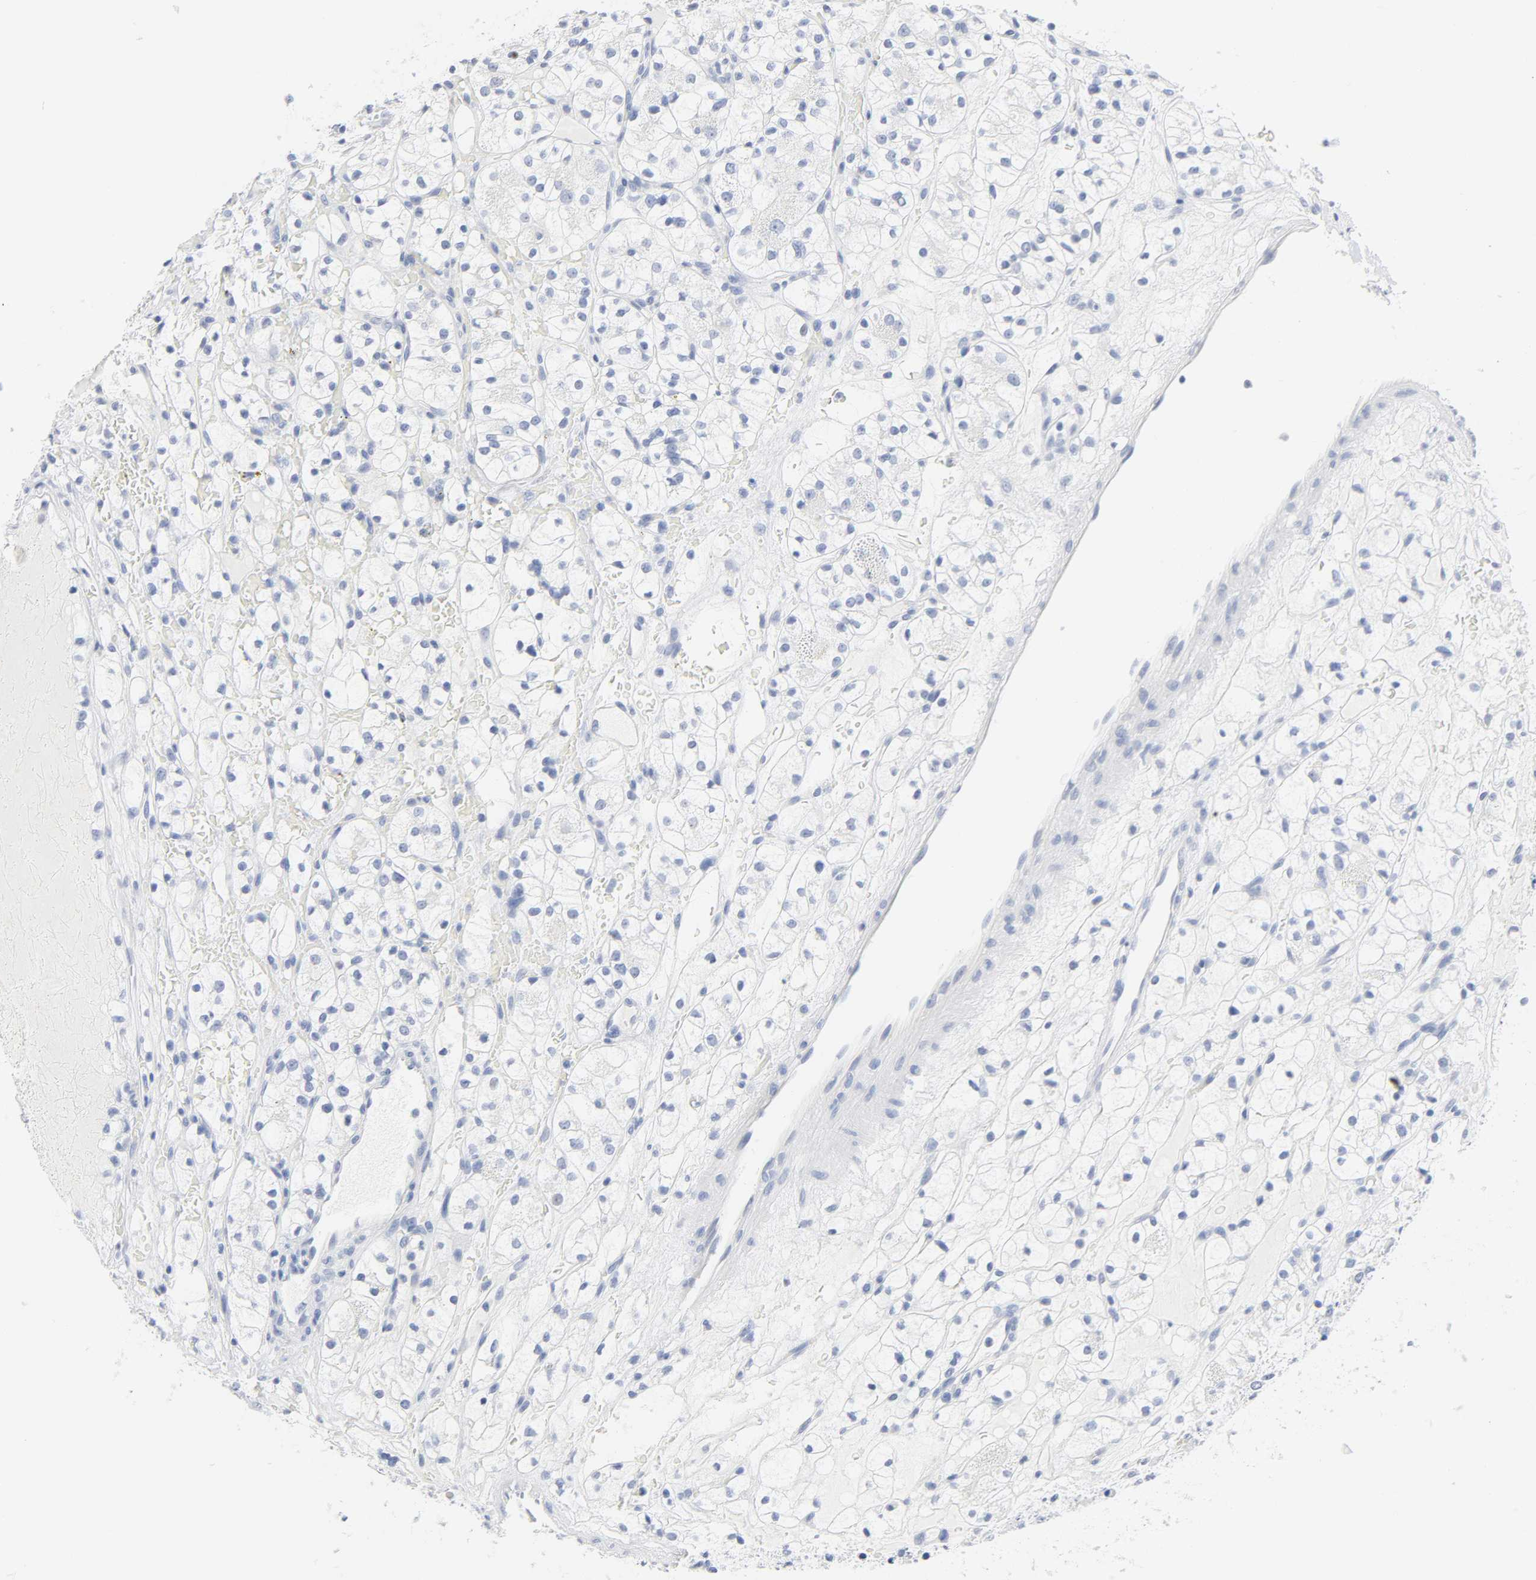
{"staining": {"intensity": "negative", "quantity": "none", "location": "none"}, "tissue": "renal cancer", "cell_type": "Tumor cells", "image_type": "cancer", "snomed": [{"axis": "morphology", "description": "Adenocarcinoma, NOS"}, {"axis": "topography", "description": "Kidney"}], "caption": "A histopathology image of human renal cancer (adenocarcinoma) is negative for staining in tumor cells.", "gene": "ACP3", "patient": {"sex": "female", "age": 60}}